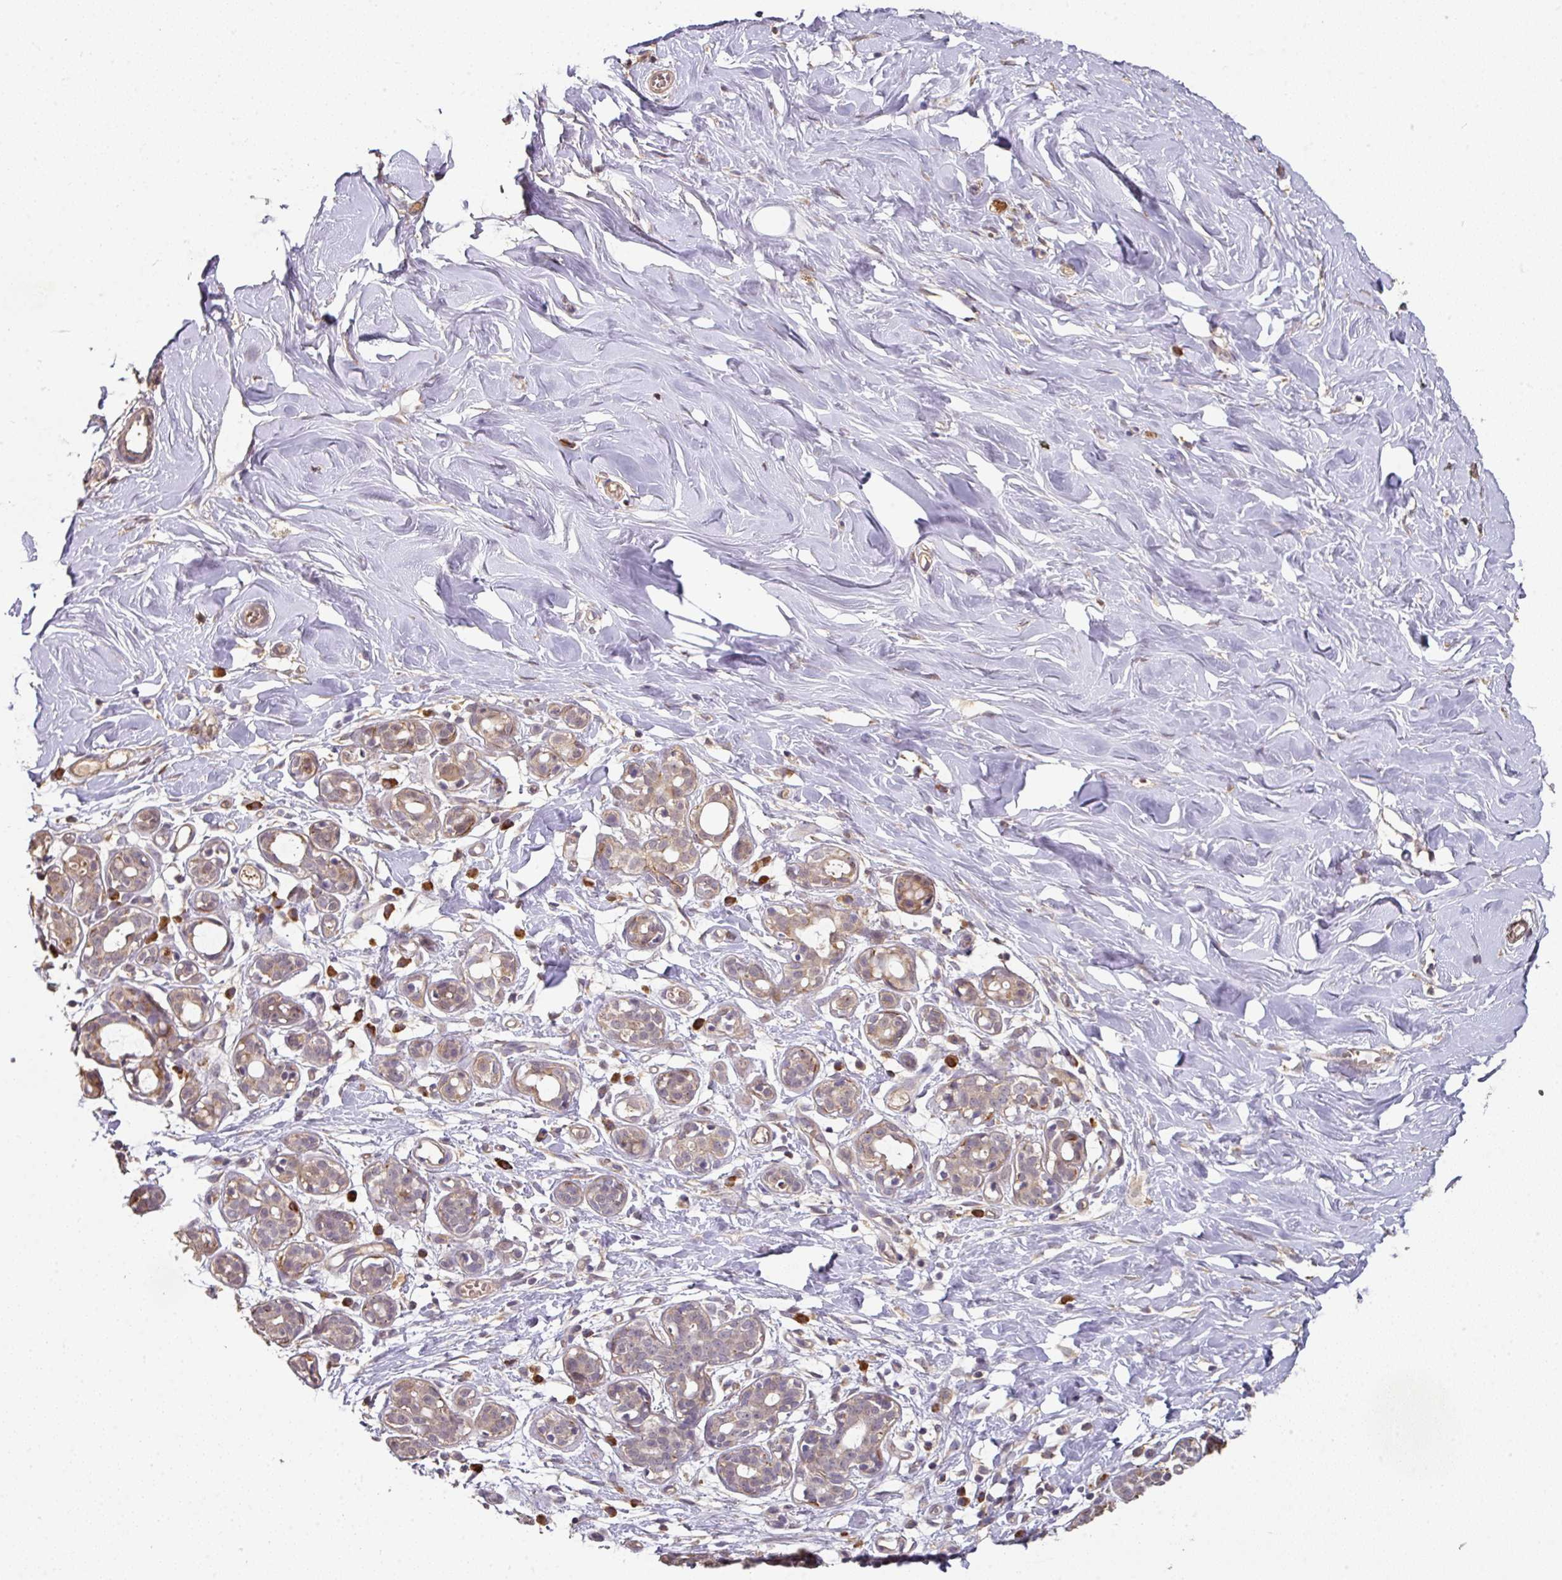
{"staining": {"intensity": "negative", "quantity": "none", "location": "none"}, "tissue": "breast", "cell_type": "Adipocytes", "image_type": "normal", "snomed": [{"axis": "morphology", "description": "Normal tissue, NOS"}, {"axis": "topography", "description": "Breast"}], "caption": "DAB immunohistochemical staining of benign breast shows no significant positivity in adipocytes.", "gene": "ACVR2B", "patient": {"sex": "female", "age": 27}}